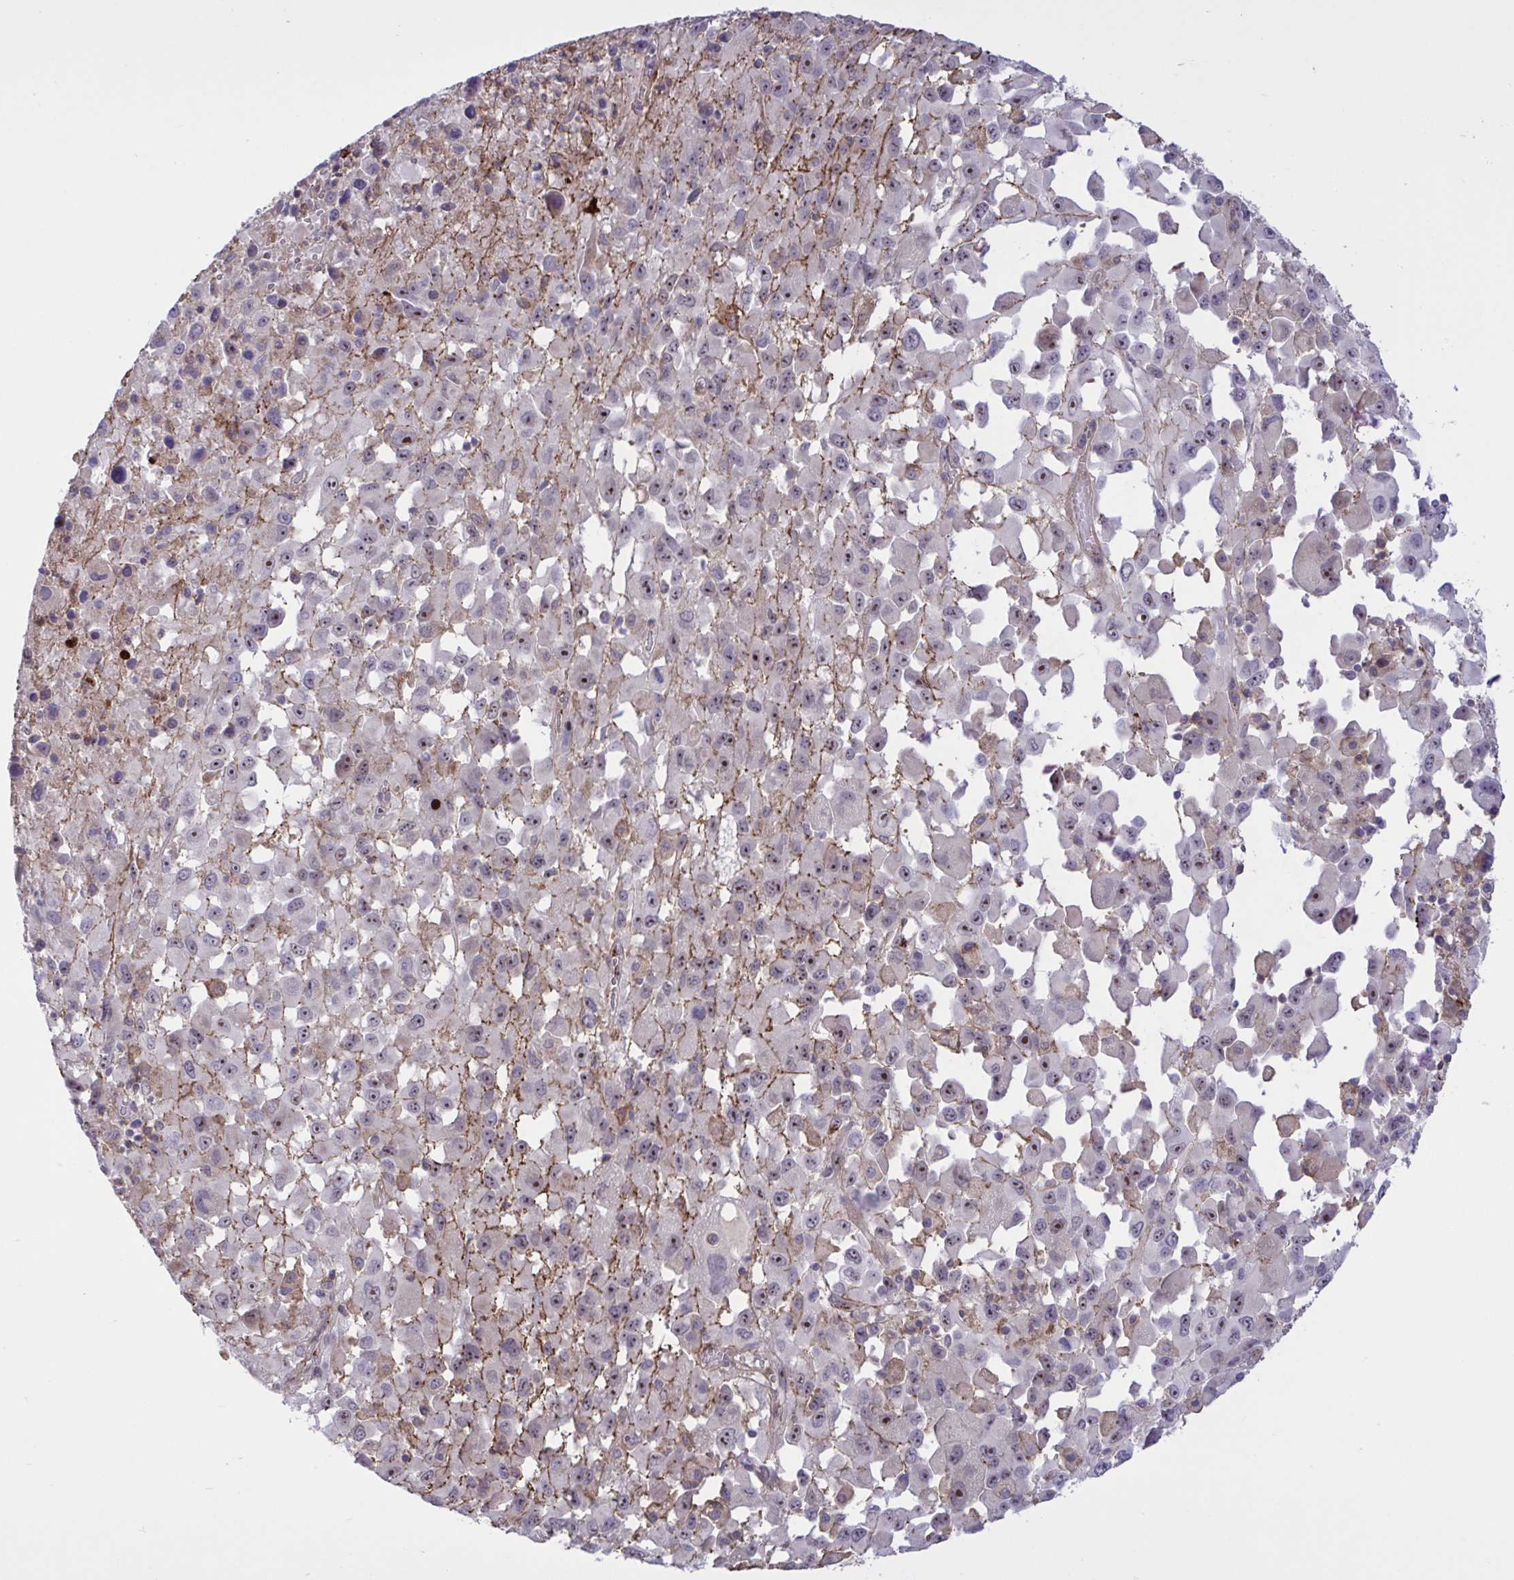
{"staining": {"intensity": "moderate", "quantity": ">75%", "location": "nuclear"}, "tissue": "melanoma", "cell_type": "Tumor cells", "image_type": "cancer", "snomed": [{"axis": "morphology", "description": "Malignant melanoma, Metastatic site"}, {"axis": "topography", "description": "Soft tissue"}], "caption": "This is an image of IHC staining of malignant melanoma (metastatic site), which shows moderate staining in the nuclear of tumor cells.", "gene": "CD101", "patient": {"sex": "male", "age": 50}}